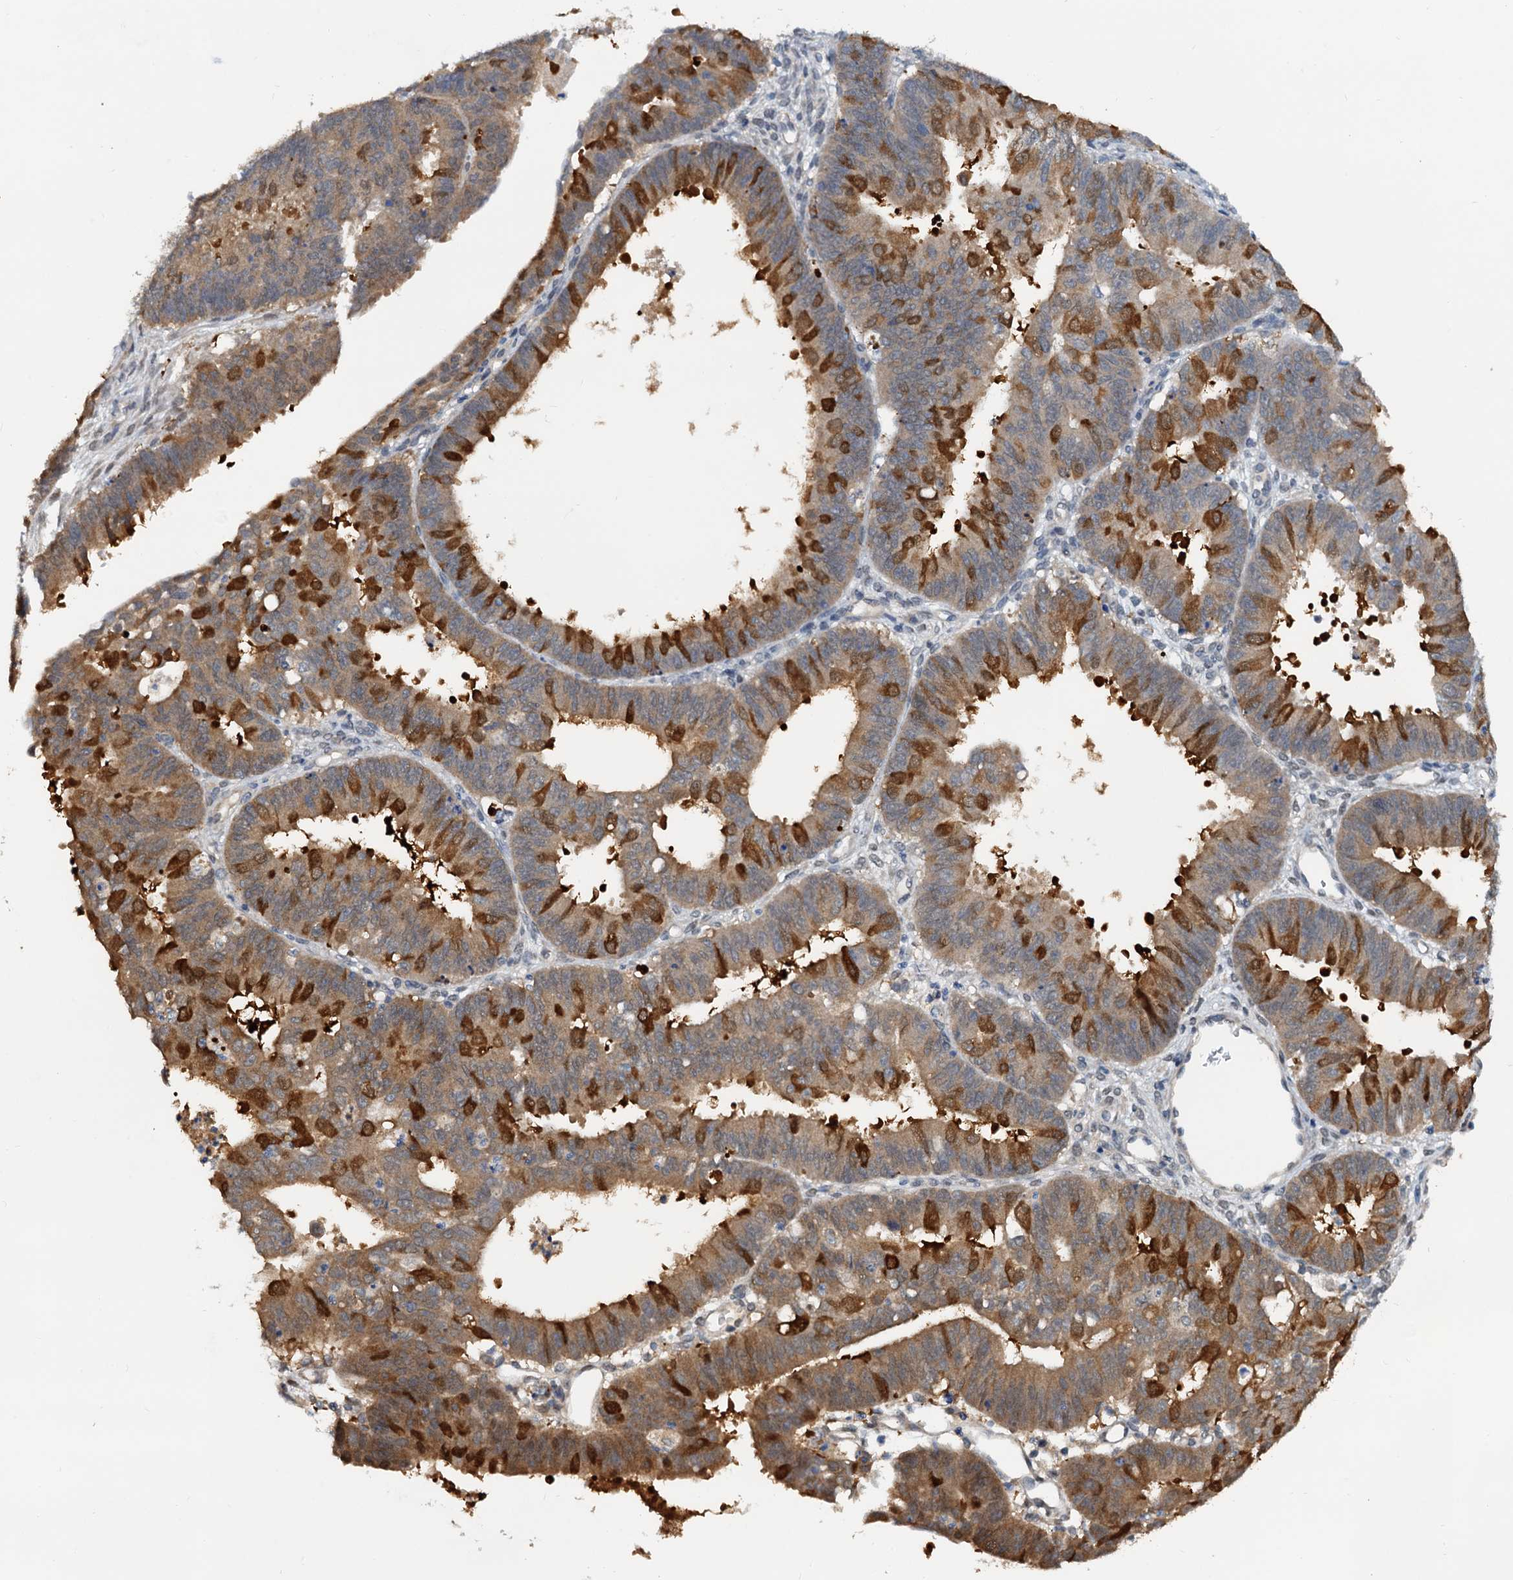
{"staining": {"intensity": "strong", "quantity": "25%-75%", "location": "cytoplasmic/membranous"}, "tissue": "ovarian cancer", "cell_type": "Tumor cells", "image_type": "cancer", "snomed": [{"axis": "morphology", "description": "Carcinoma, endometroid"}, {"axis": "topography", "description": "Appendix"}, {"axis": "topography", "description": "Ovary"}], "caption": "A high amount of strong cytoplasmic/membranous positivity is appreciated in about 25%-75% of tumor cells in ovarian cancer (endometroid carcinoma) tissue. (brown staining indicates protein expression, while blue staining denotes nuclei).", "gene": "PTGES3", "patient": {"sex": "female", "age": 42}}